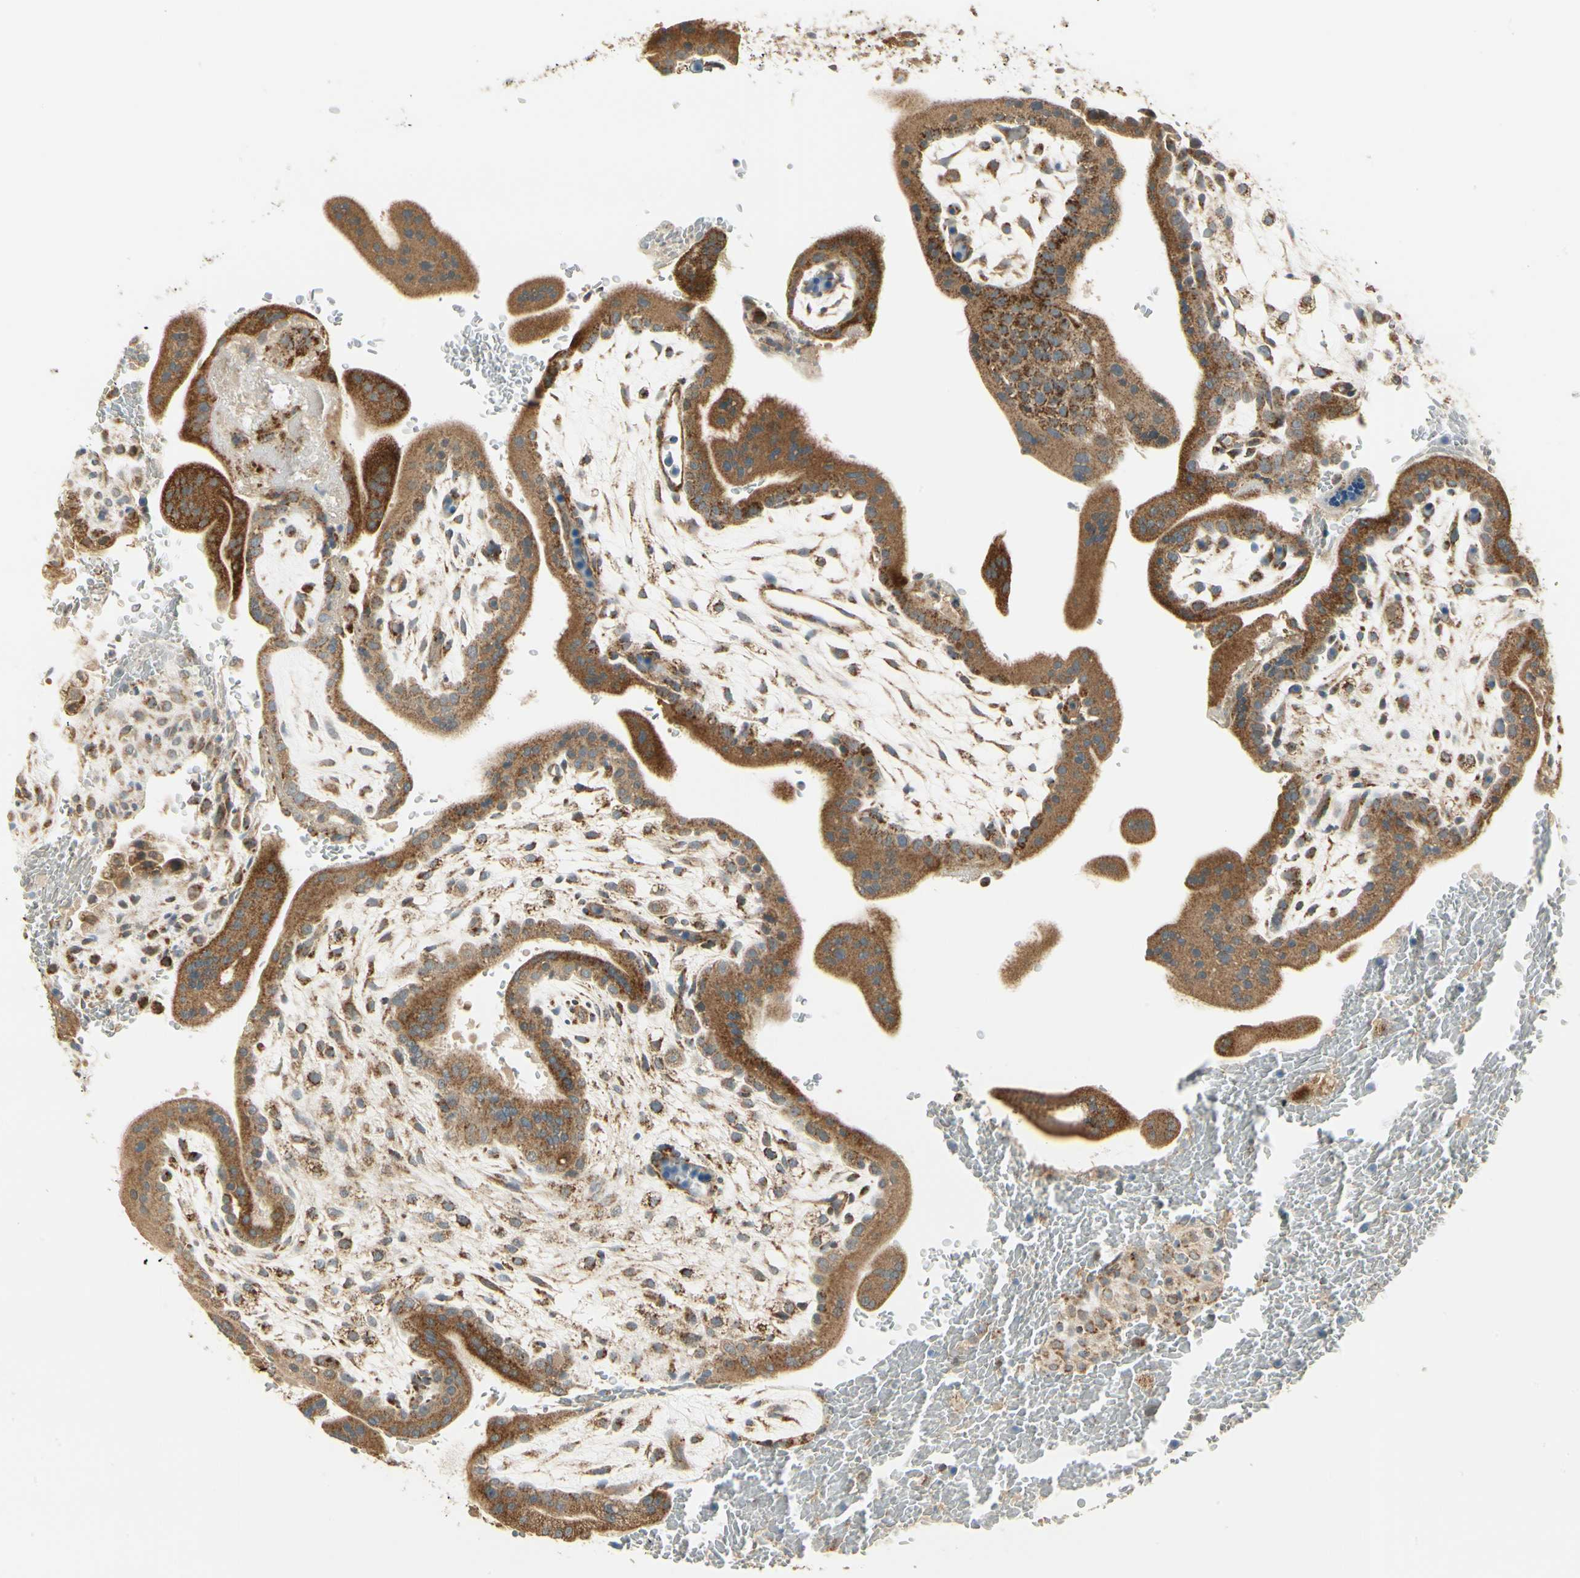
{"staining": {"intensity": "moderate", "quantity": ">75%", "location": "cytoplasmic/membranous"}, "tissue": "placenta", "cell_type": "Decidual cells", "image_type": "normal", "snomed": [{"axis": "morphology", "description": "Normal tissue, NOS"}, {"axis": "topography", "description": "Placenta"}], "caption": "Immunohistochemistry photomicrograph of benign placenta: human placenta stained using immunohistochemistry (IHC) exhibits medium levels of moderate protein expression localized specifically in the cytoplasmic/membranous of decidual cells, appearing as a cytoplasmic/membranous brown color.", "gene": "EPHB3", "patient": {"sex": "female", "age": 35}}